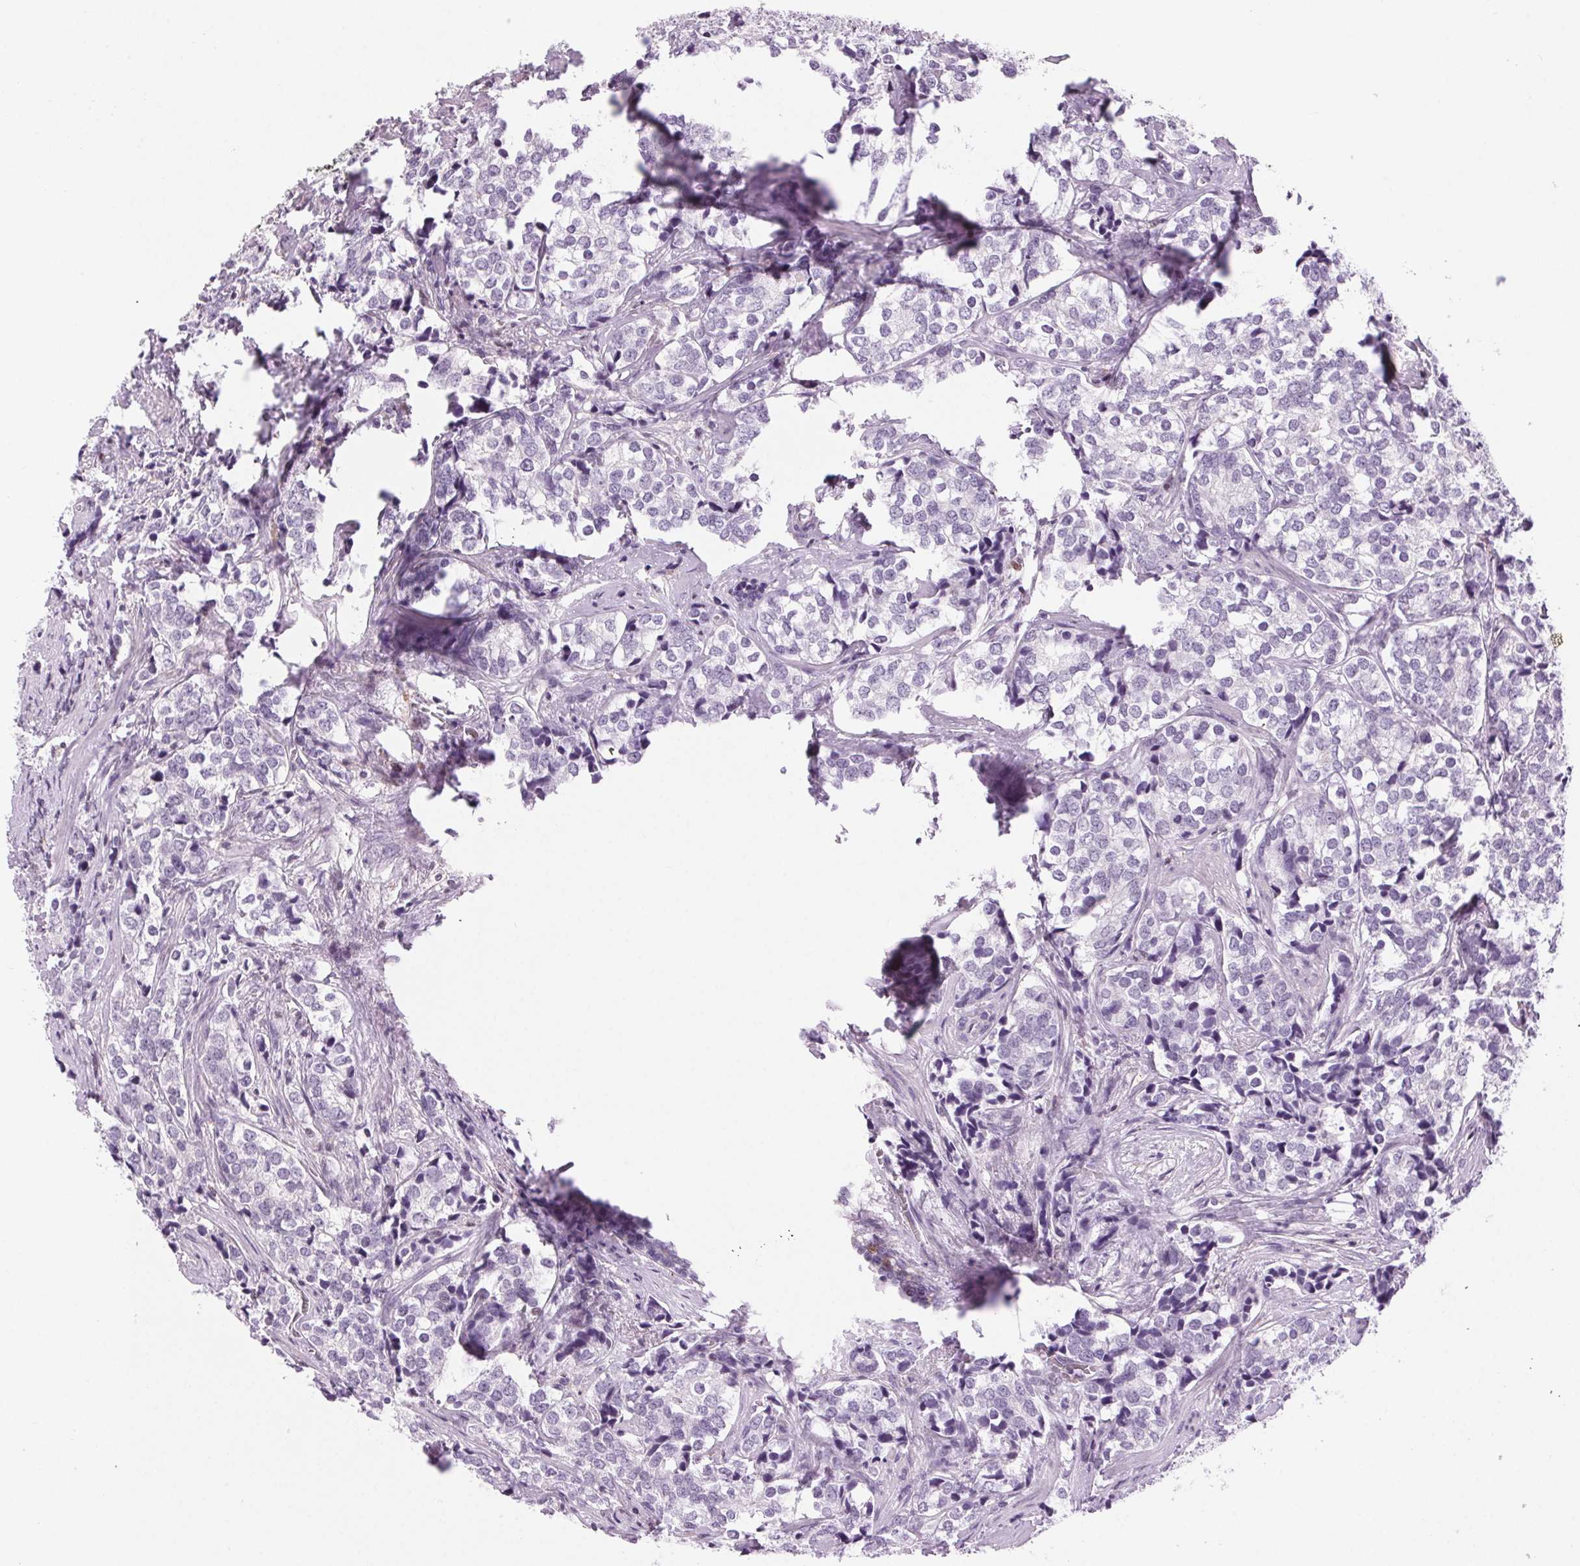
{"staining": {"intensity": "negative", "quantity": "none", "location": "none"}, "tissue": "prostate cancer", "cell_type": "Tumor cells", "image_type": "cancer", "snomed": [{"axis": "morphology", "description": "Adenocarcinoma, NOS"}, {"axis": "topography", "description": "Prostate and seminal vesicle, NOS"}], "caption": "DAB immunohistochemical staining of human adenocarcinoma (prostate) exhibits no significant positivity in tumor cells. (DAB IHC with hematoxylin counter stain).", "gene": "SLC6A19", "patient": {"sex": "male", "age": 63}}